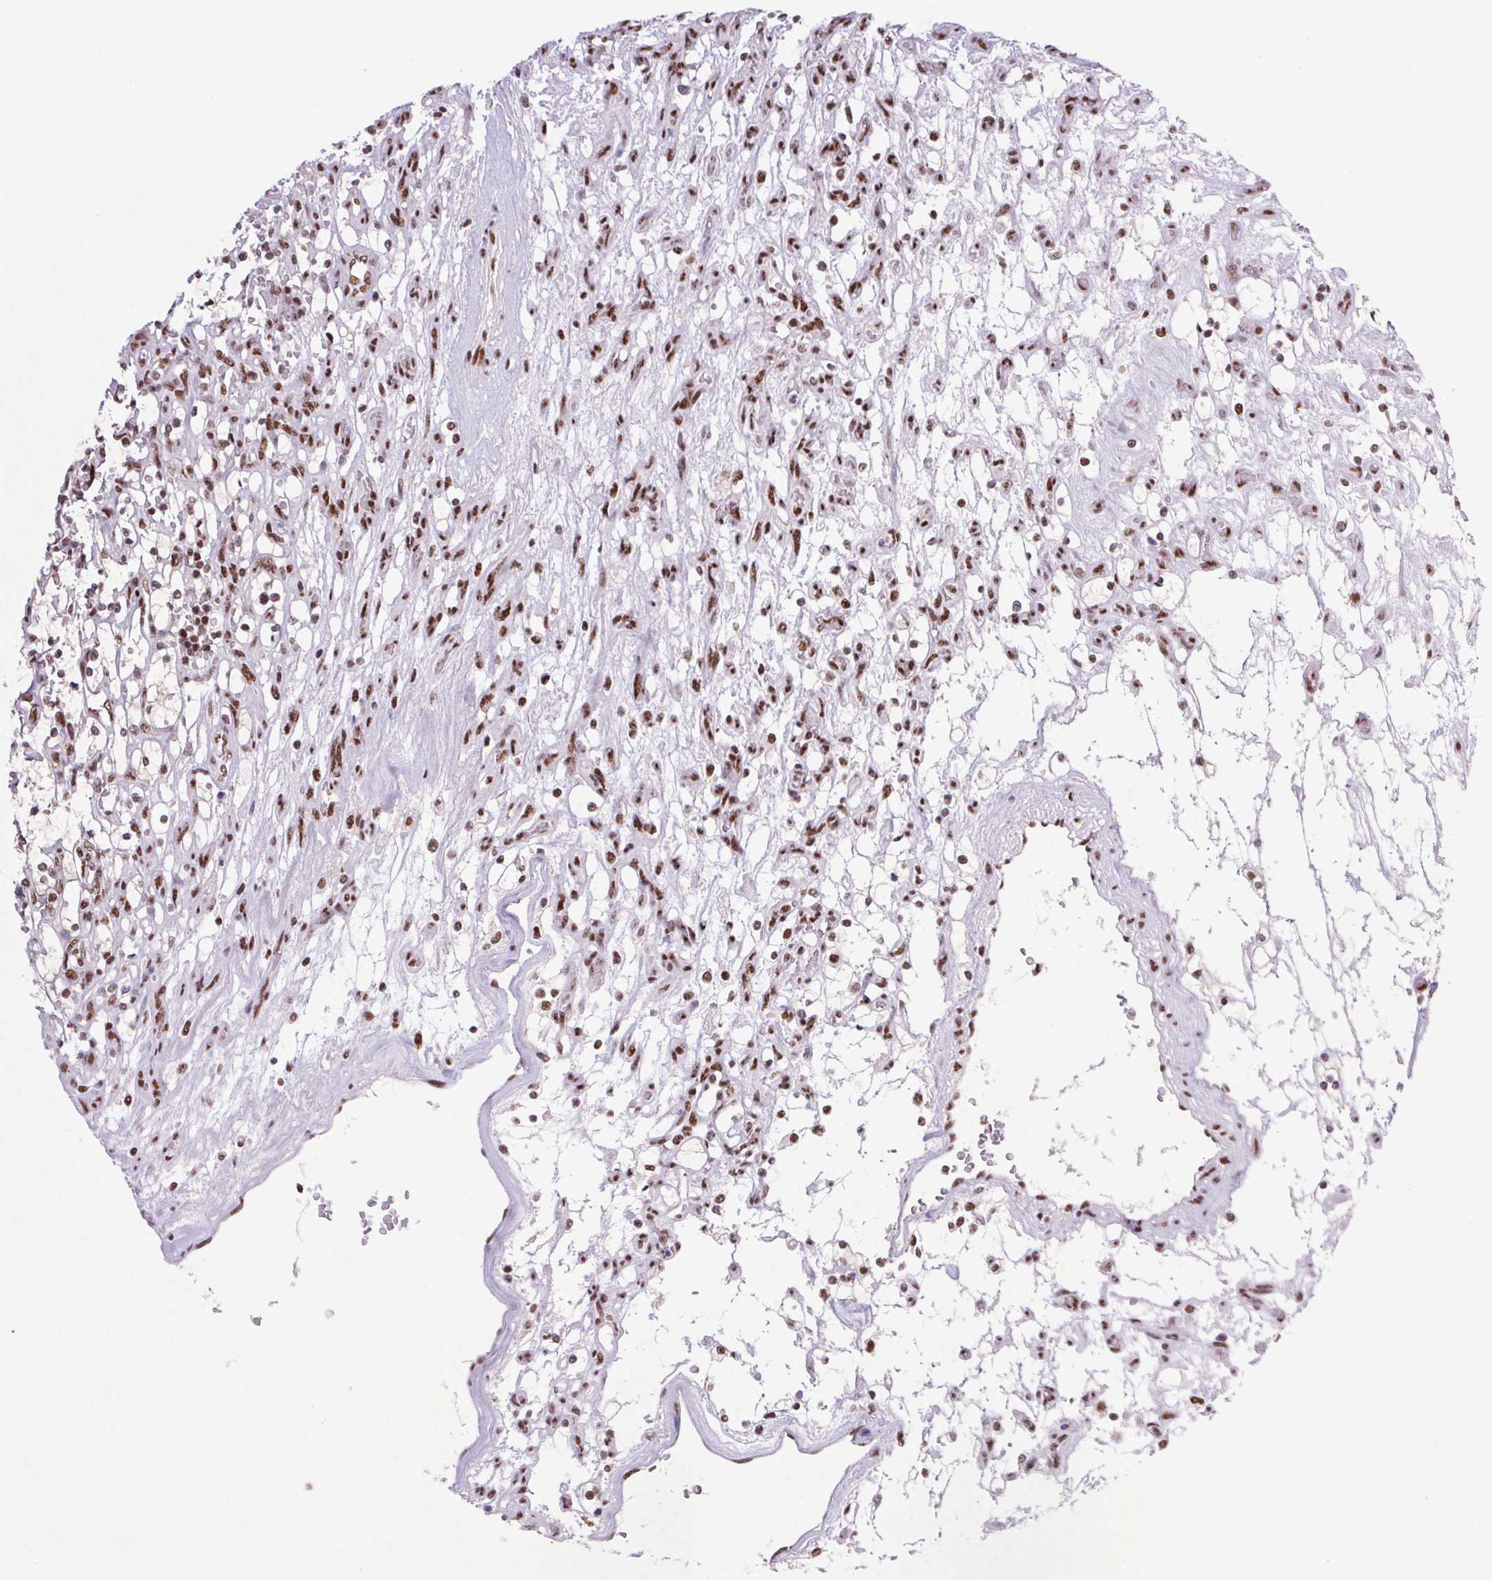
{"staining": {"intensity": "moderate", "quantity": ">75%", "location": "nuclear"}, "tissue": "renal cancer", "cell_type": "Tumor cells", "image_type": "cancer", "snomed": [{"axis": "morphology", "description": "Adenocarcinoma, NOS"}, {"axis": "topography", "description": "Kidney"}], "caption": "Immunohistochemistry (IHC) of human renal cancer (adenocarcinoma) shows medium levels of moderate nuclear positivity in approximately >75% of tumor cells. Nuclei are stained in blue.", "gene": "LDLRAD4", "patient": {"sex": "female", "age": 69}}